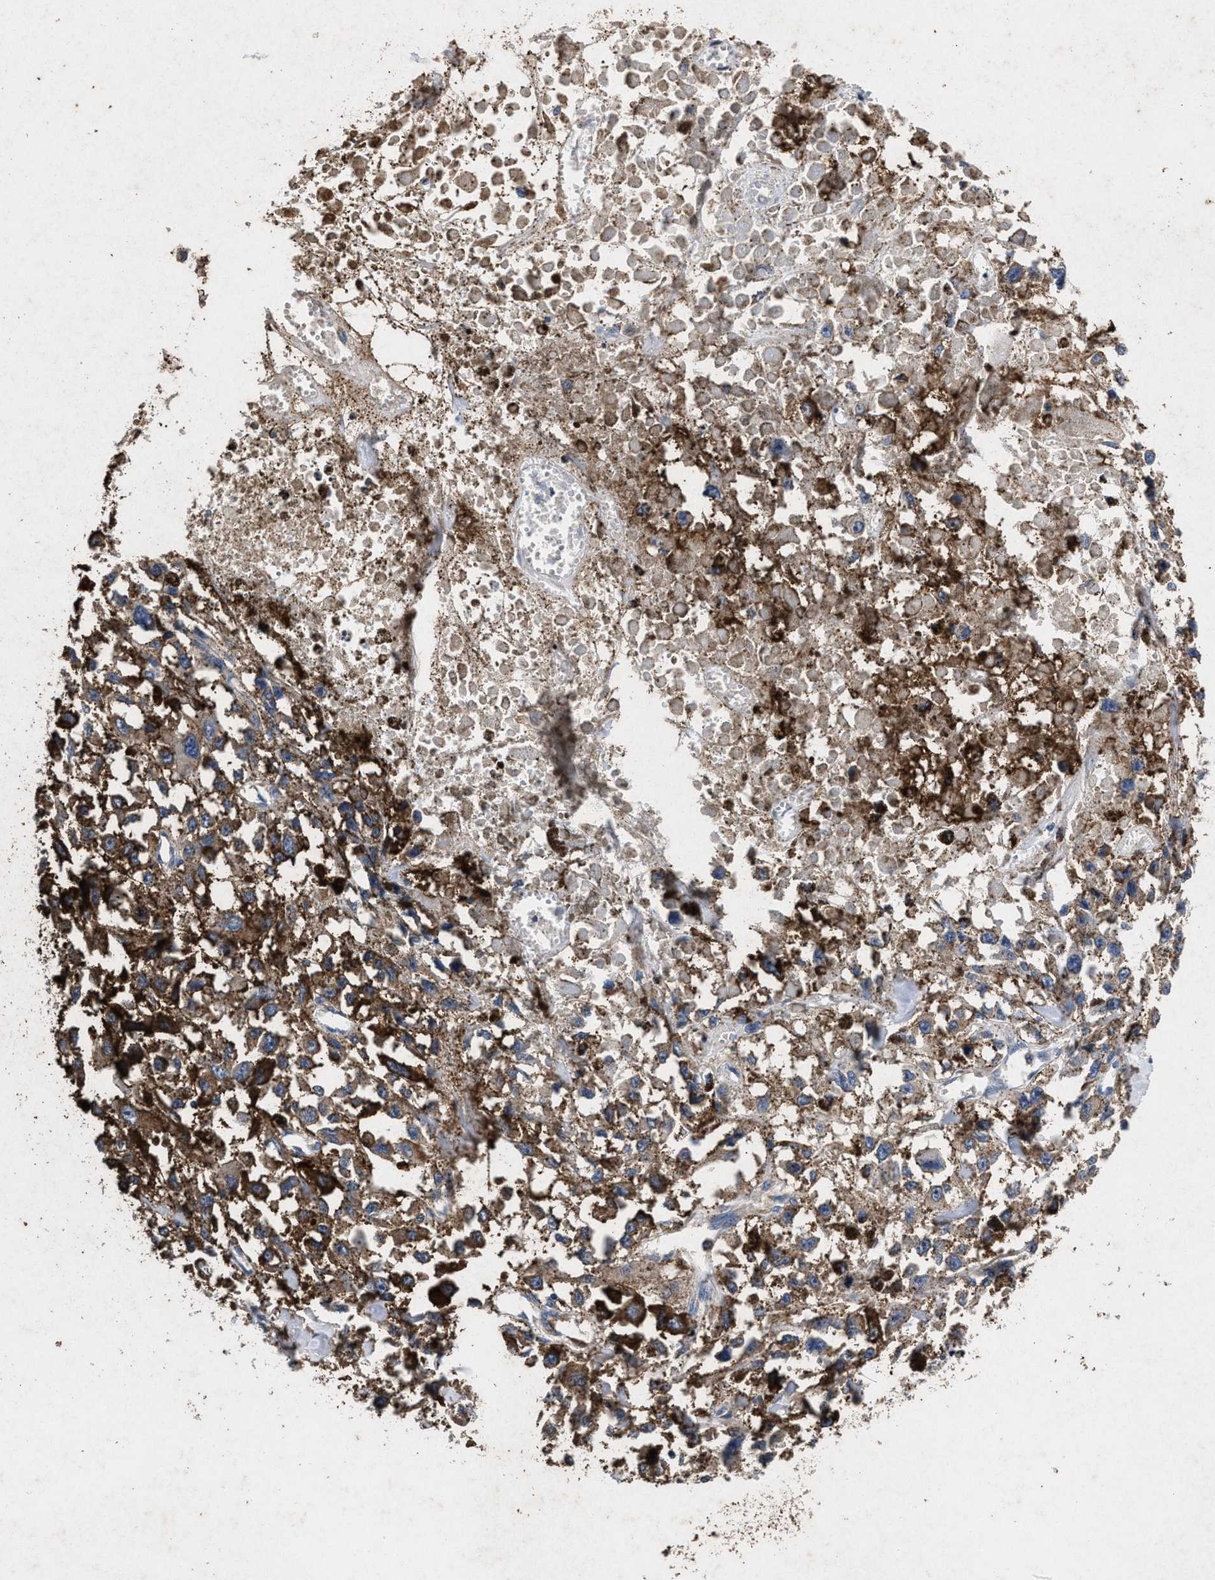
{"staining": {"intensity": "moderate", "quantity": ">75%", "location": "cytoplasmic/membranous"}, "tissue": "melanoma", "cell_type": "Tumor cells", "image_type": "cancer", "snomed": [{"axis": "morphology", "description": "Malignant melanoma, Metastatic site"}, {"axis": "topography", "description": "Lymph node"}], "caption": "This histopathology image reveals immunohistochemistry (IHC) staining of melanoma, with medium moderate cytoplasmic/membranous expression in approximately >75% of tumor cells.", "gene": "LTB4R2", "patient": {"sex": "male", "age": 59}}